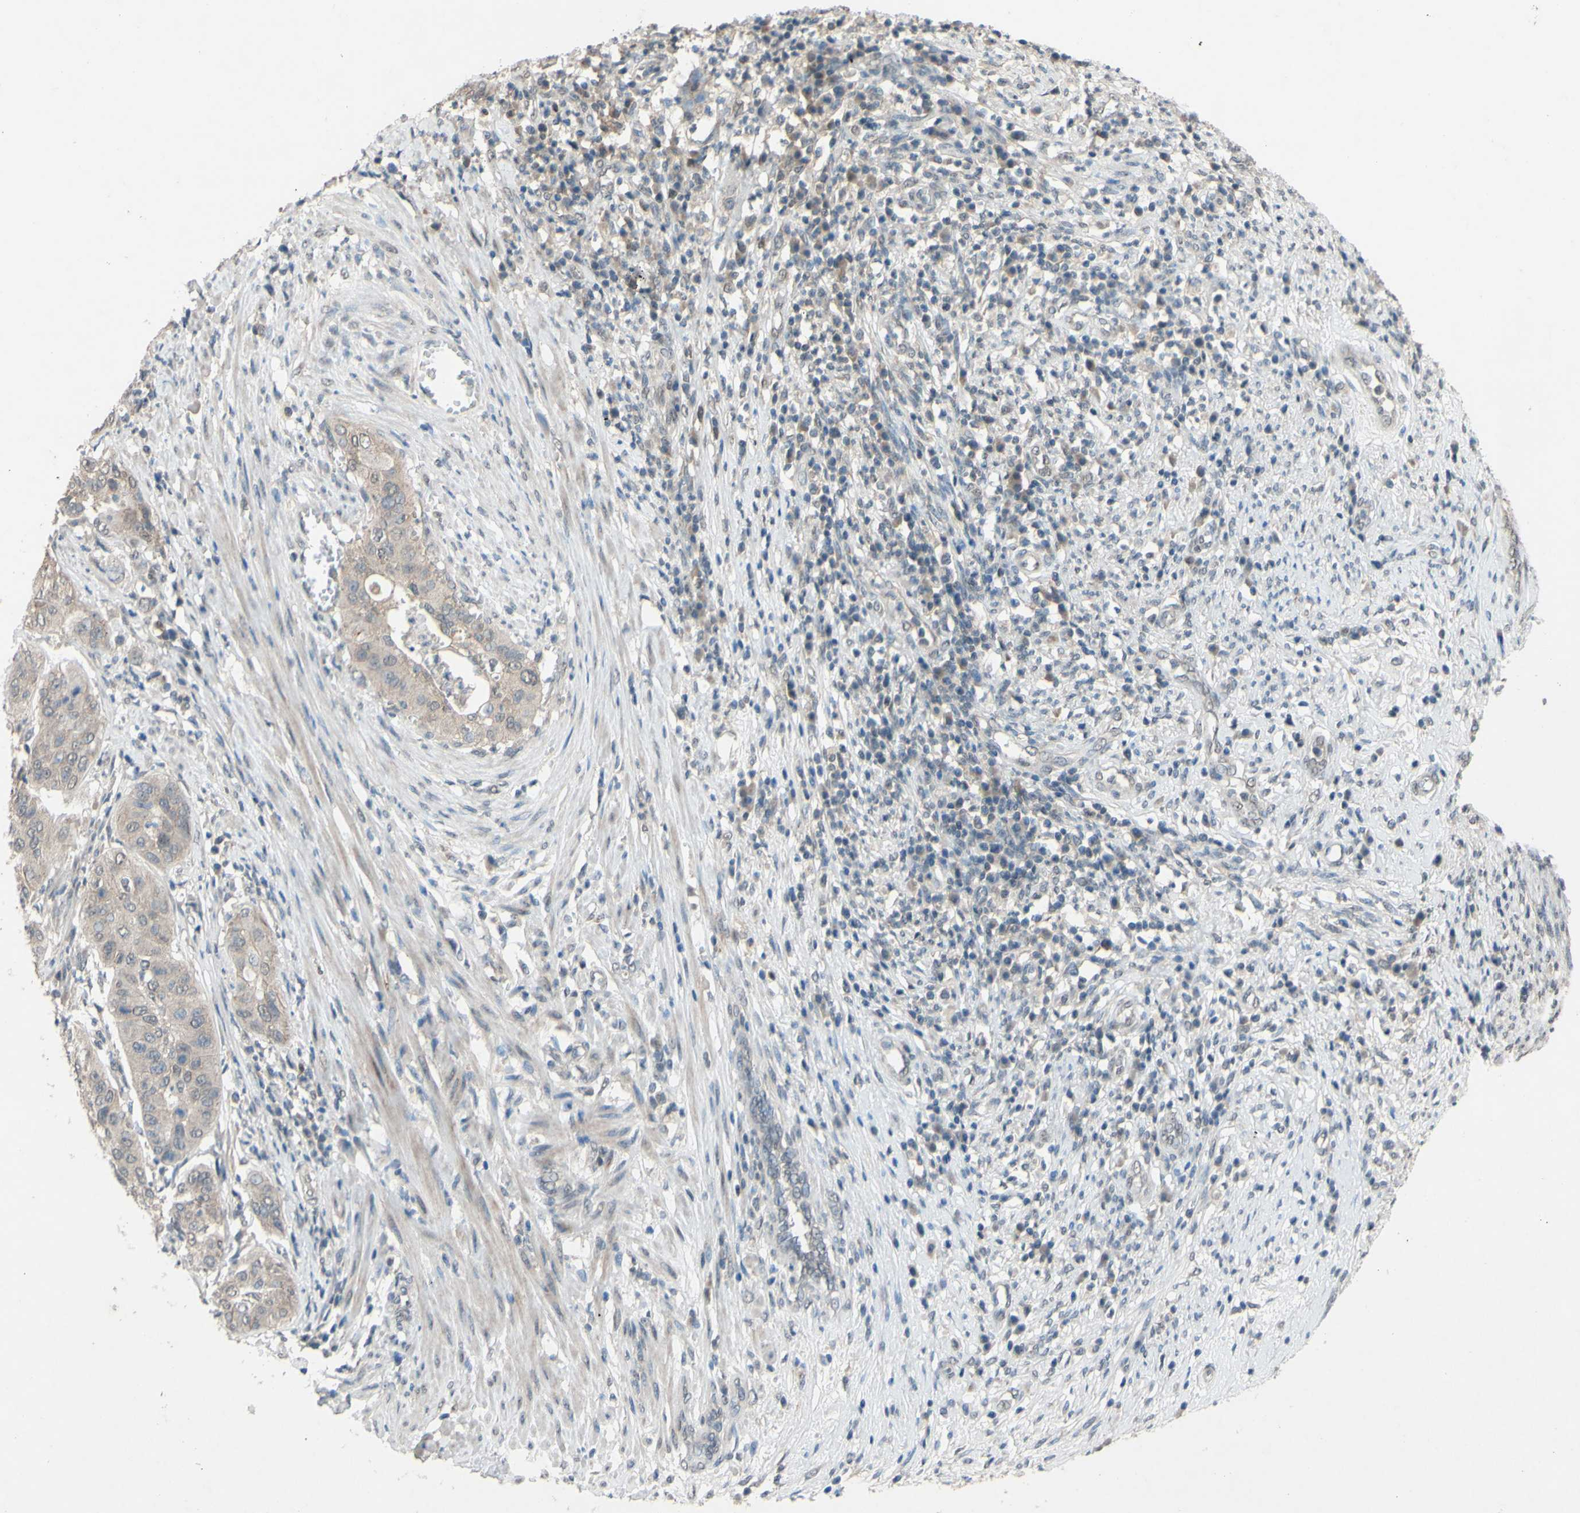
{"staining": {"intensity": "weak", "quantity": ">75%", "location": "cytoplasmic/membranous"}, "tissue": "cervical cancer", "cell_type": "Tumor cells", "image_type": "cancer", "snomed": [{"axis": "morphology", "description": "Normal tissue, NOS"}, {"axis": "morphology", "description": "Squamous cell carcinoma, NOS"}, {"axis": "topography", "description": "Cervix"}], "caption": "Protein staining of cervical squamous cell carcinoma tissue displays weak cytoplasmic/membranous positivity in approximately >75% of tumor cells.", "gene": "CDCP1", "patient": {"sex": "female", "age": 39}}